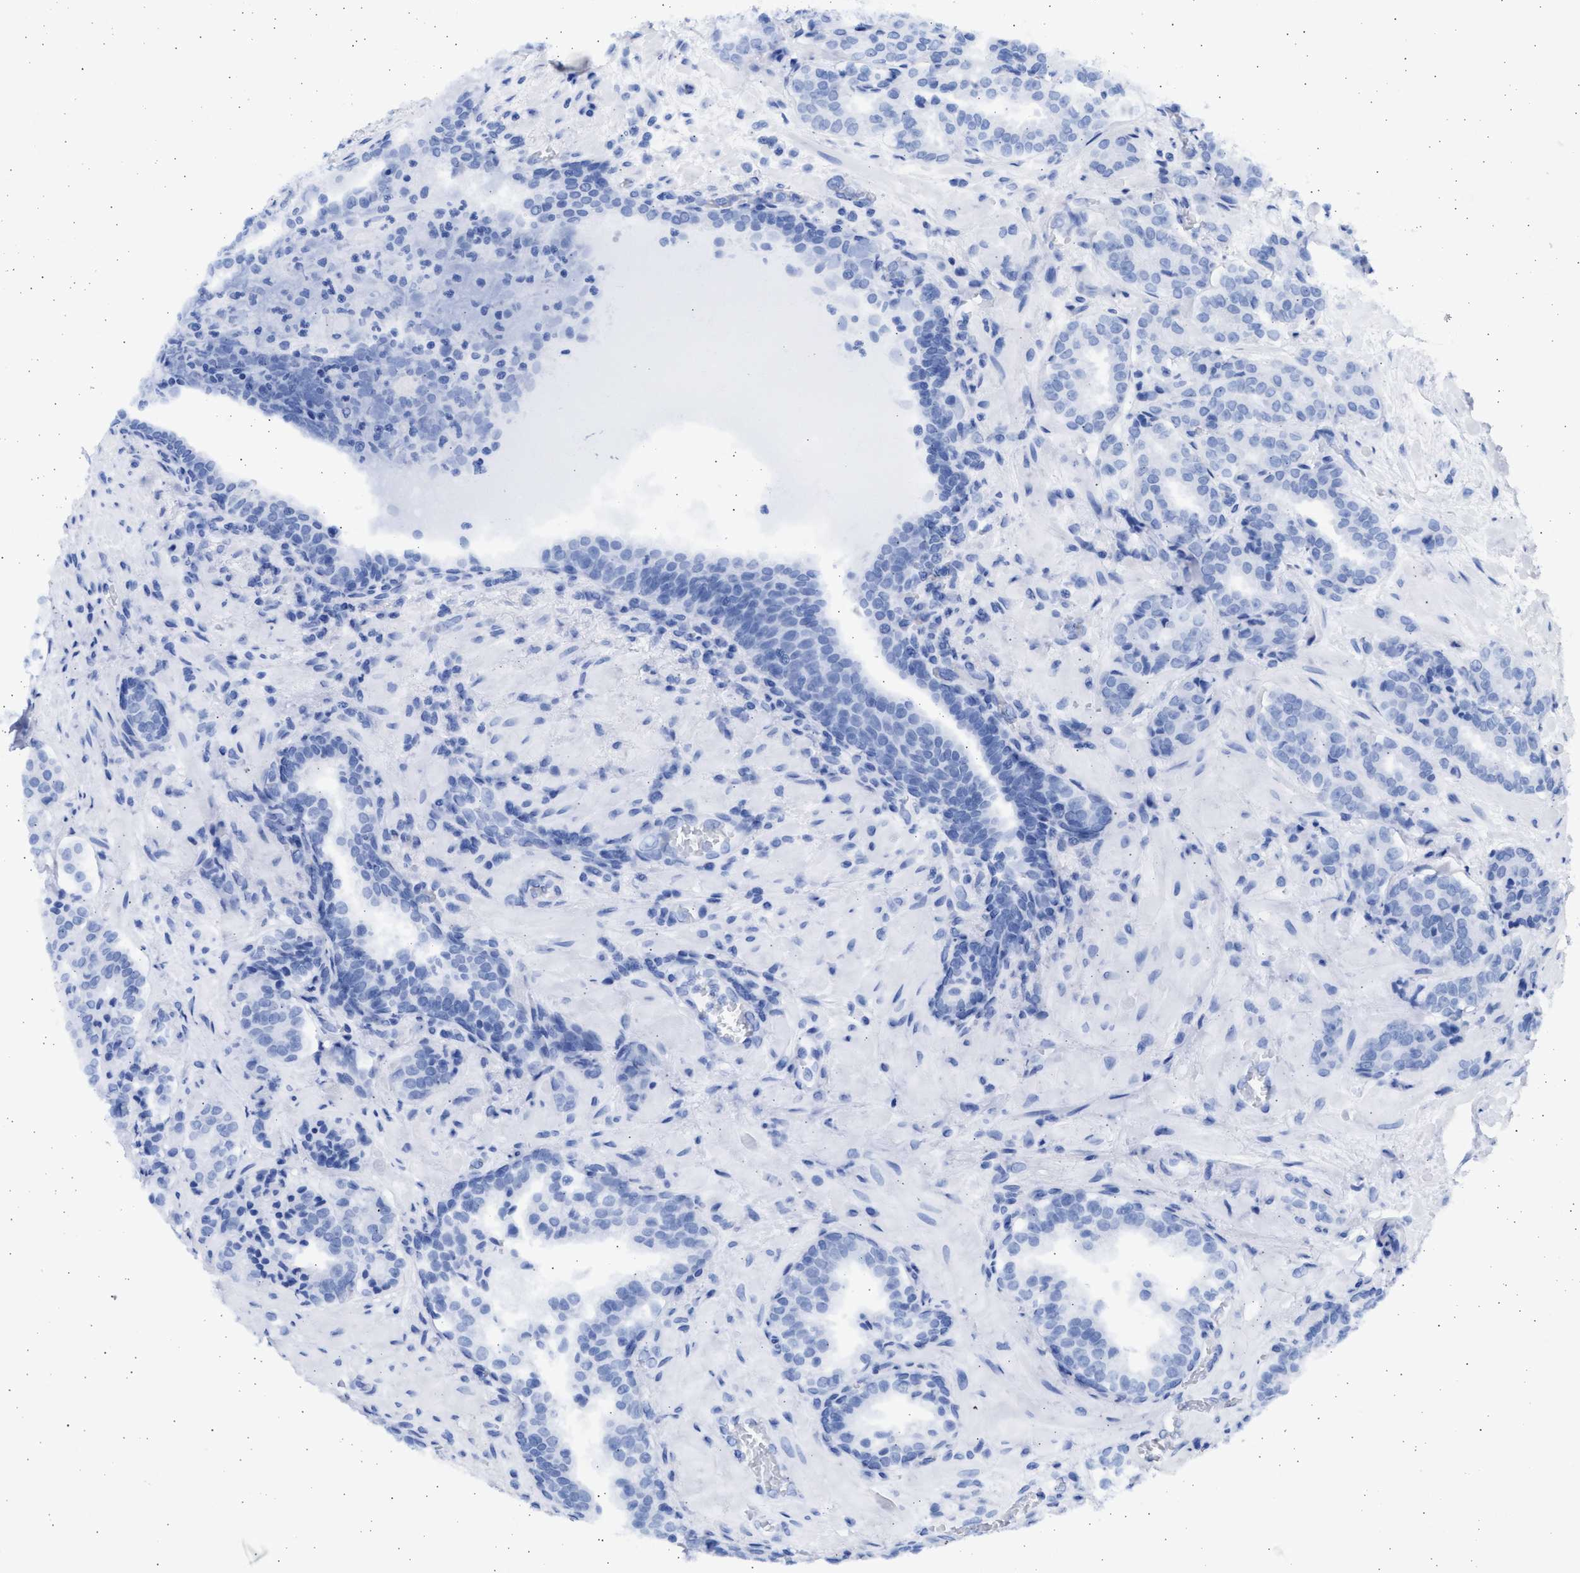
{"staining": {"intensity": "negative", "quantity": "none", "location": "none"}, "tissue": "prostate cancer", "cell_type": "Tumor cells", "image_type": "cancer", "snomed": [{"axis": "morphology", "description": "Adenocarcinoma, High grade"}, {"axis": "topography", "description": "Prostate"}], "caption": "This is an IHC photomicrograph of human prostate cancer. There is no positivity in tumor cells.", "gene": "ALDOC", "patient": {"sex": "male", "age": 60}}